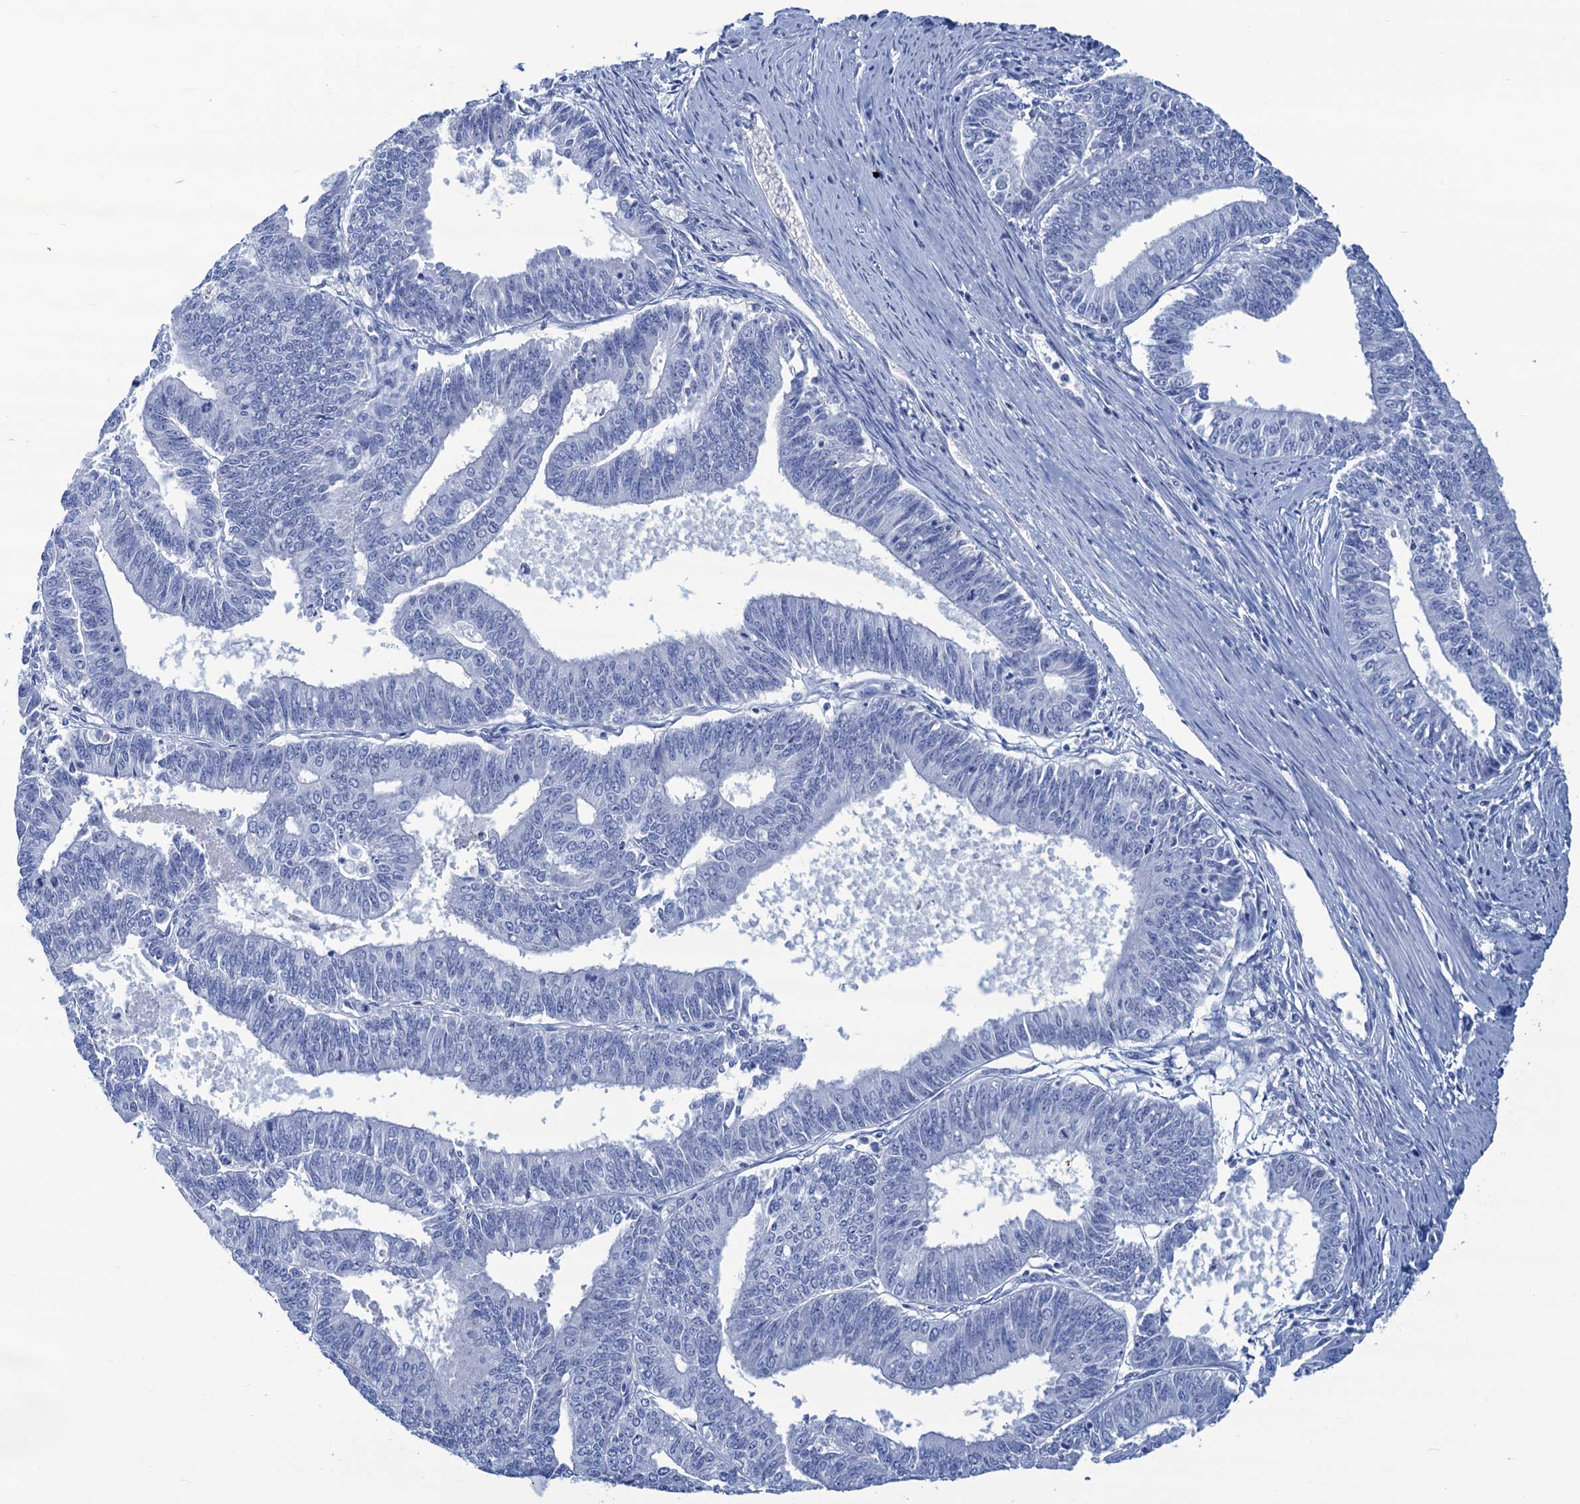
{"staining": {"intensity": "negative", "quantity": "none", "location": "none"}, "tissue": "endometrial cancer", "cell_type": "Tumor cells", "image_type": "cancer", "snomed": [{"axis": "morphology", "description": "Adenocarcinoma, NOS"}, {"axis": "topography", "description": "Endometrium"}], "caption": "The IHC histopathology image has no significant positivity in tumor cells of endometrial cancer tissue.", "gene": "CABYR", "patient": {"sex": "female", "age": 73}}